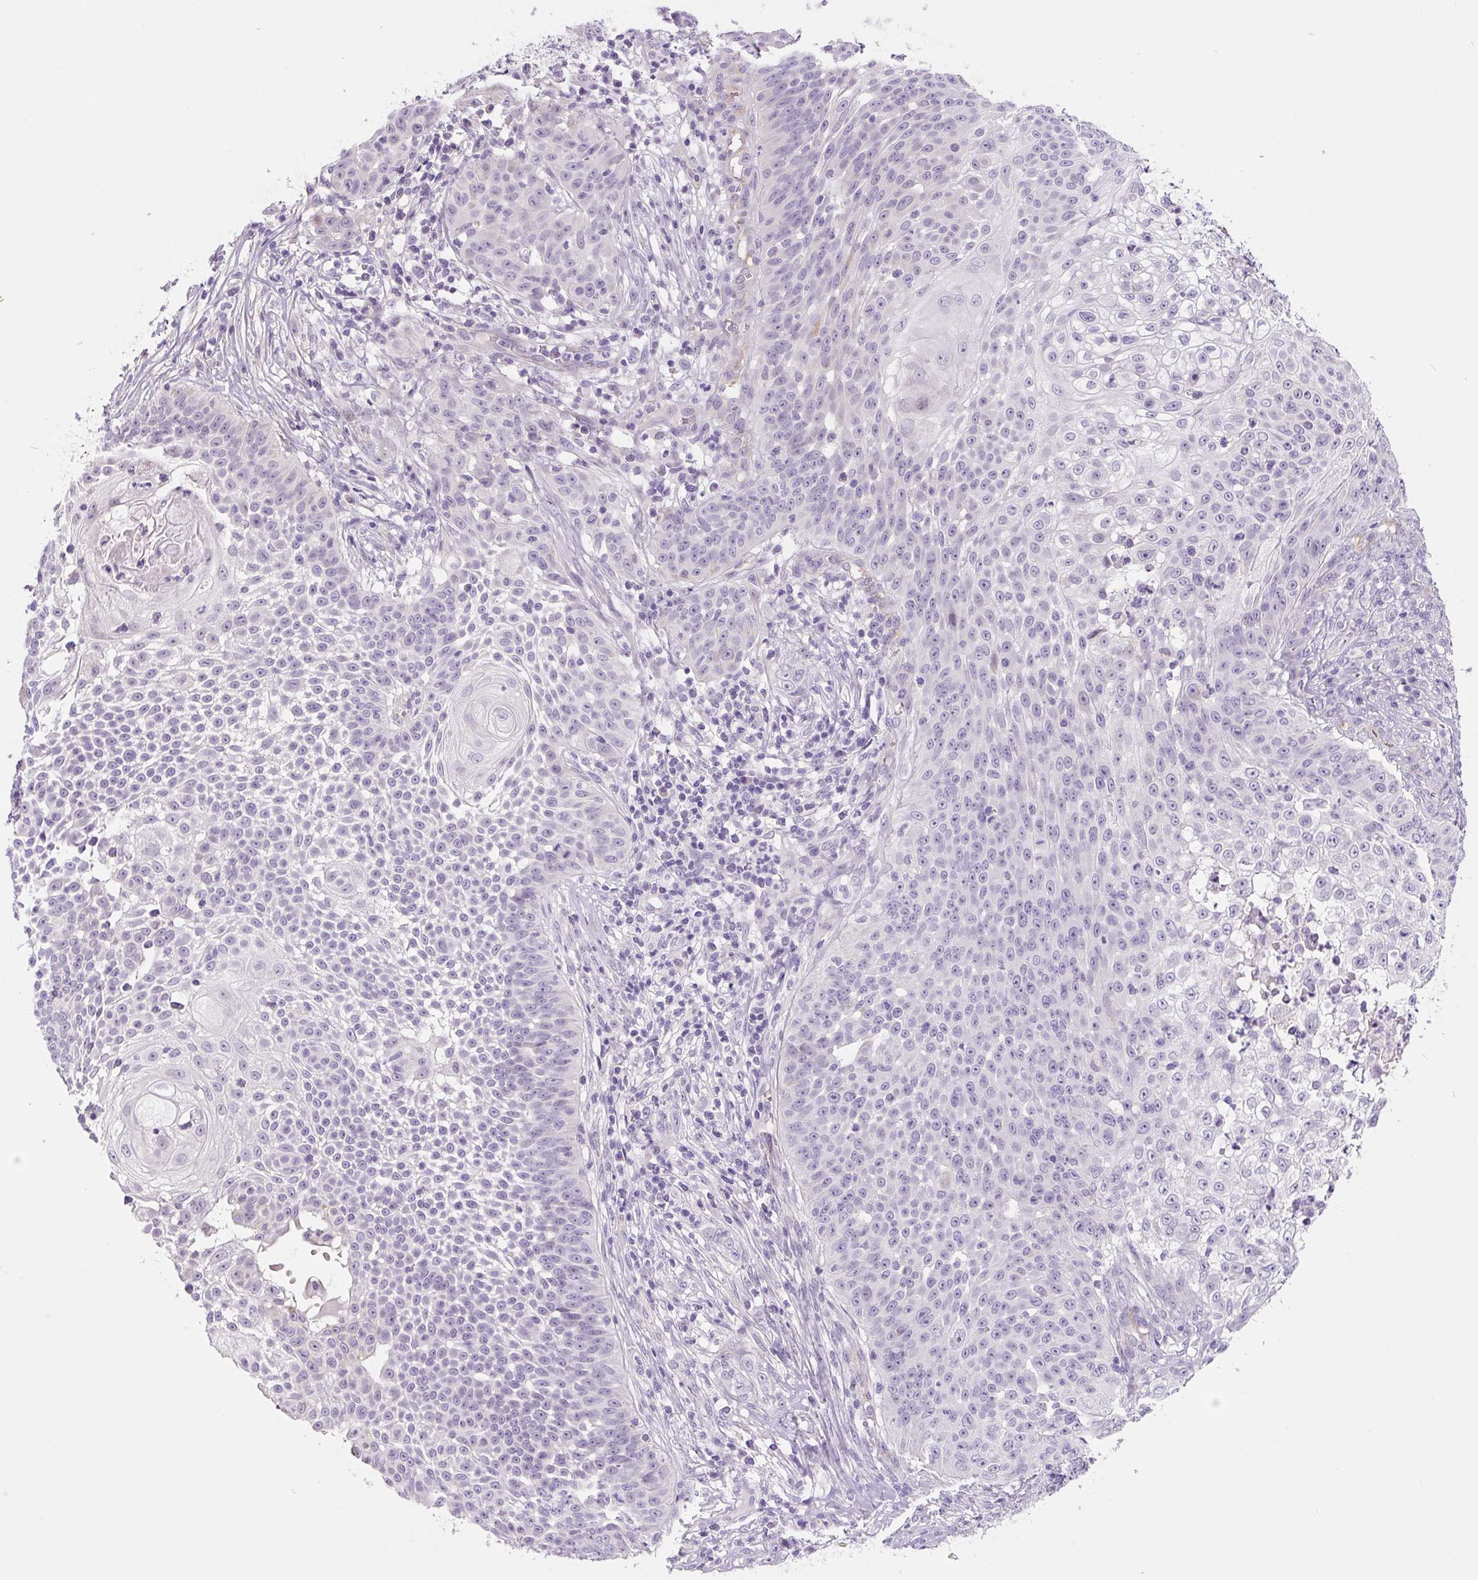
{"staining": {"intensity": "negative", "quantity": "none", "location": "none"}, "tissue": "skin cancer", "cell_type": "Tumor cells", "image_type": "cancer", "snomed": [{"axis": "morphology", "description": "Squamous cell carcinoma, NOS"}, {"axis": "topography", "description": "Skin"}], "caption": "Tumor cells show no significant expression in skin cancer (squamous cell carcinoma).", "gene": "CCL25", "patient": {"sex": "male", "age": 24}}